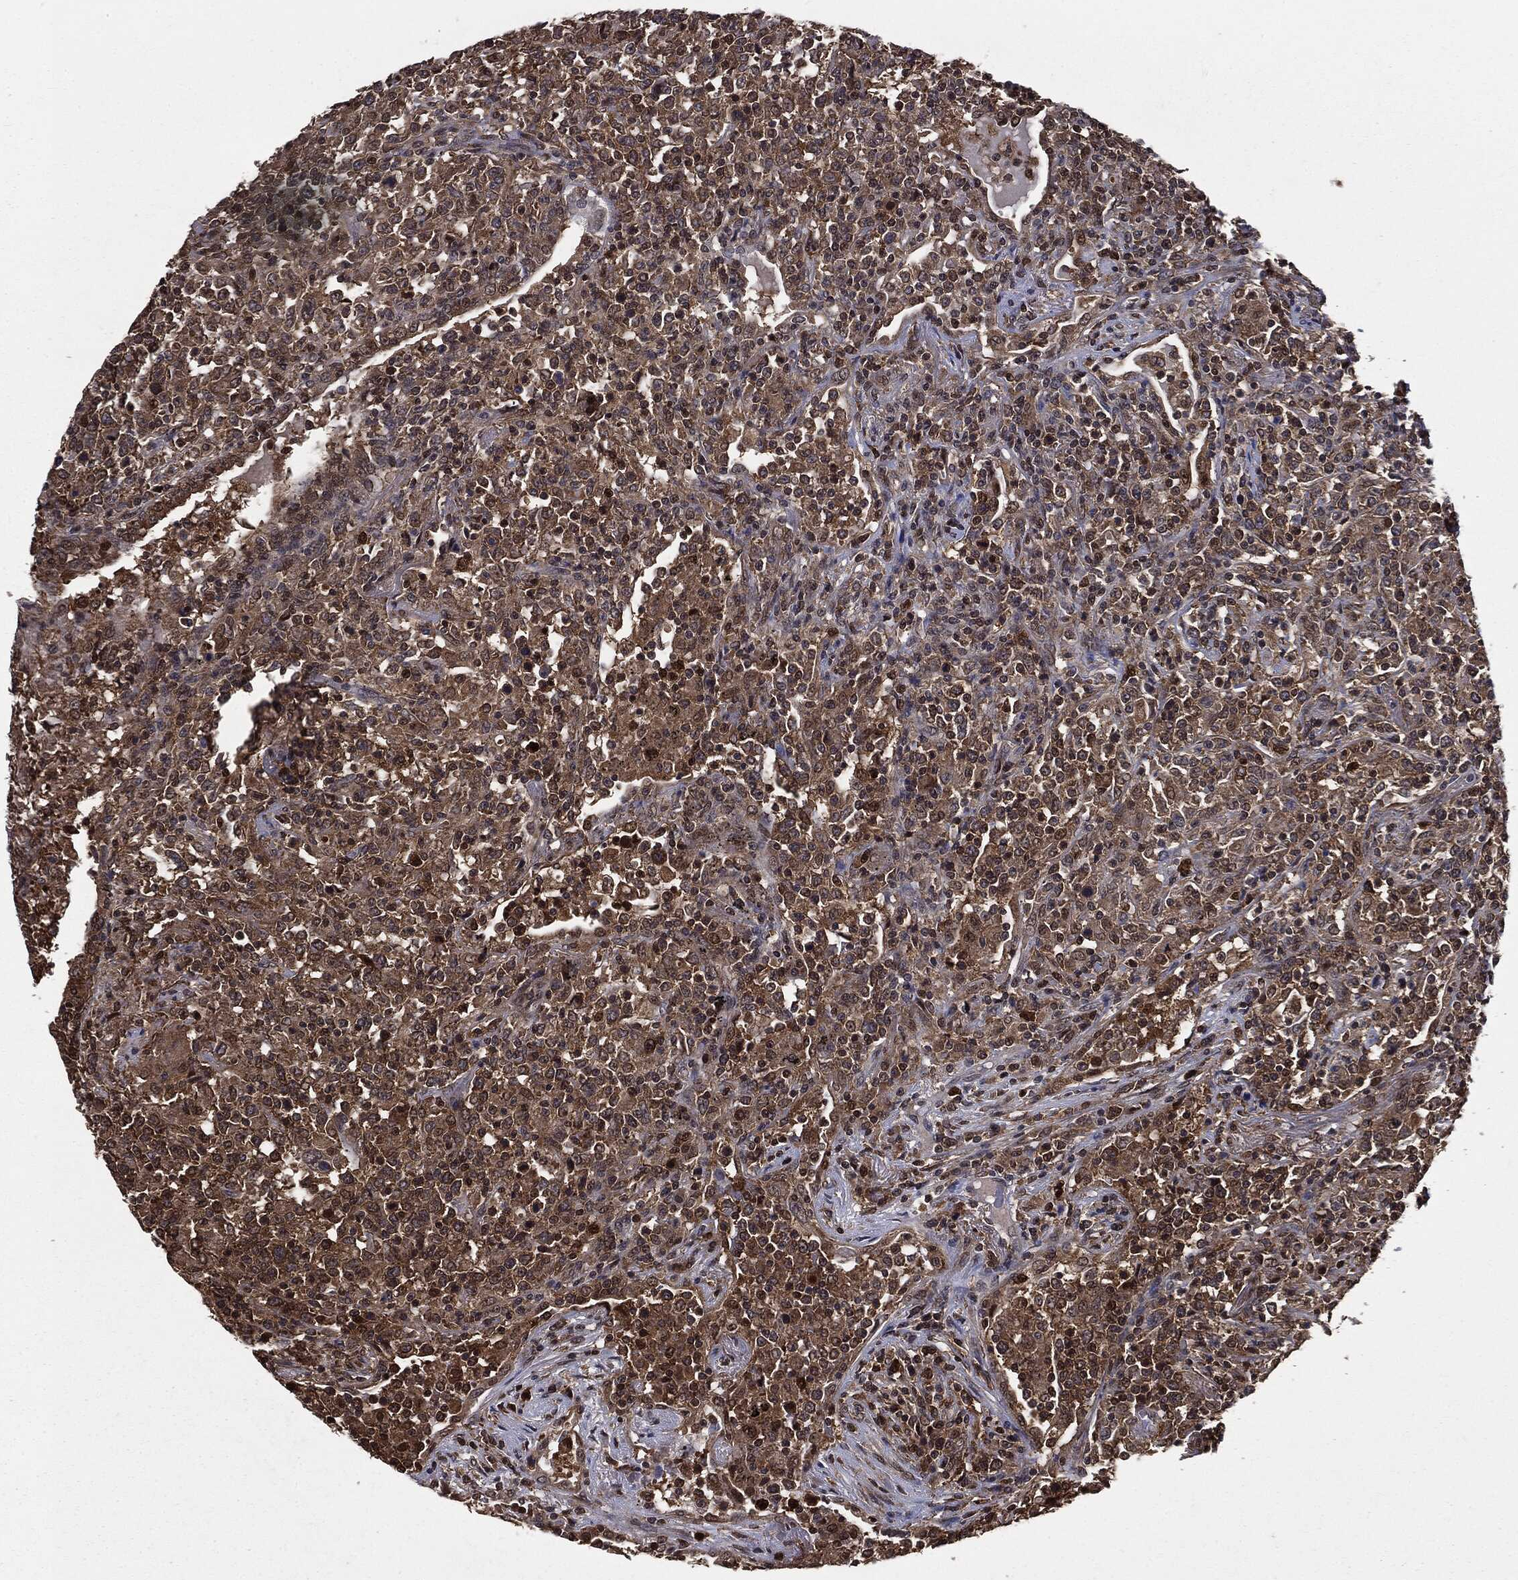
{"staining": {"intensity": "moderate", "quantity": ">75%", "location": "cytoplasmic/membranous,nuclear"}, "tissue": "lymphoma", "cell_type": "Tumor cells", "image_type": "cancer", "snomed": [{"axis": "morphology", "description": "Malignant lymphoma, non-Hodgkin's type, High grade"}, {"axis": "topography", "description": "Lung"}], "caption": "Immunohistochemical staining of human malignant lymphoma, non-Hodgkin's type (high-grade) reveals medium levels of moderate cytoplasmic/membranous and nuclear protein expression in approximately >75% of tumor cells. (DAB (3,3'-diaminobenzidine) IHC with brightfield microscopy, high magnification).", "gene": "GPI", "patient": {"sex": "male", "age": 79}}